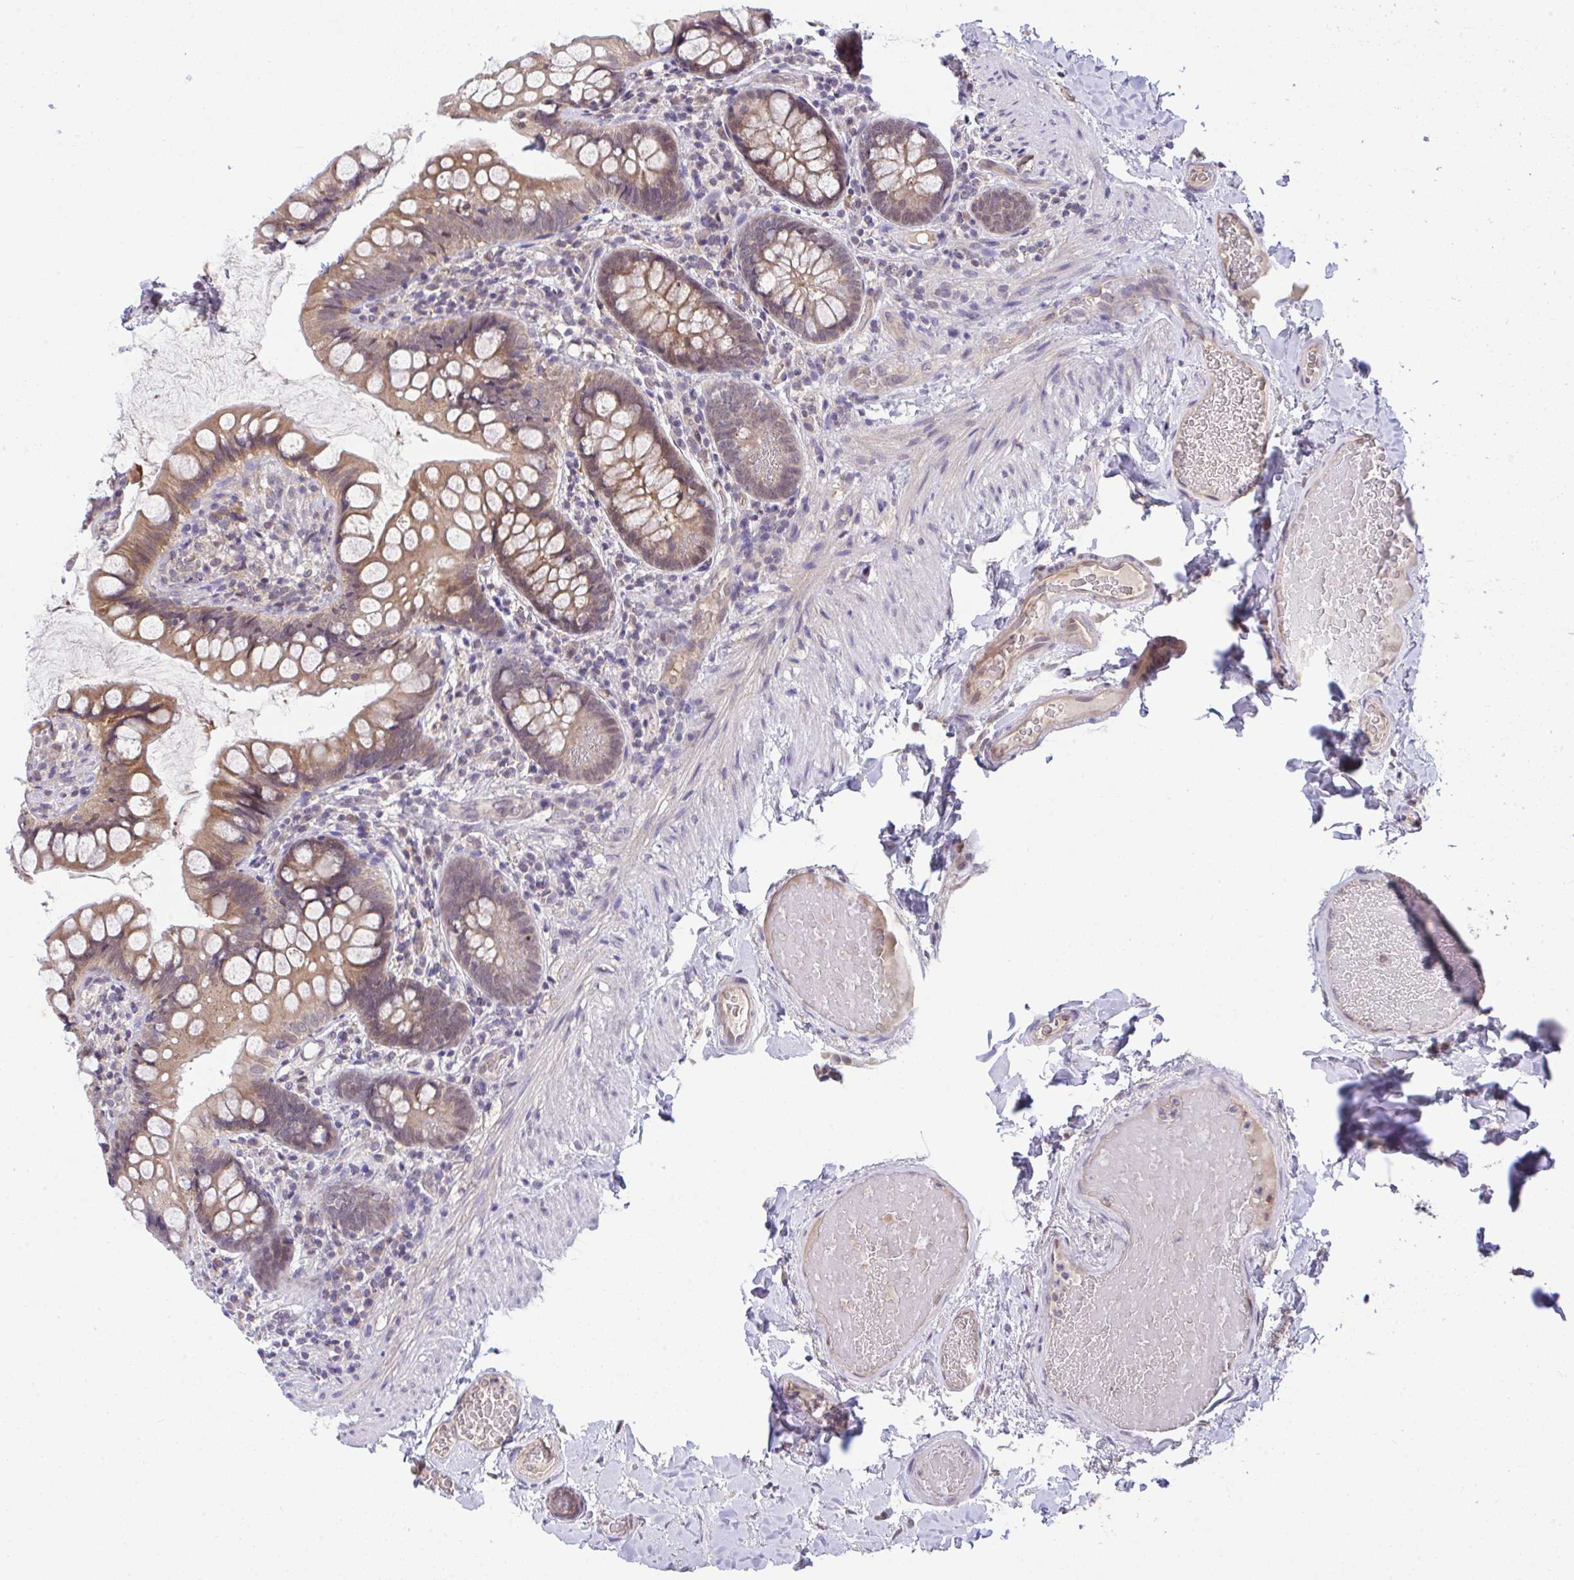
{"staining": {"intensity": "strong", "quantity": ">75%", "location": "cytoplasmic/membranous"}, "tissue": "small intestine", "cell_type": "Glandular cells", "image_type": "normal", "snomed": [{"axis": "morphology", "description": "Normal tissue, NOS"}, {"axis": "topography", "description": "Small intestine"}], "caption": "Strong cytoplasmic/membranous expression for a protein is identified in about >75% of glandular cells of normal small intestine using IHC.", "gene": "C9orf64", "patient": {"sex": "male", "age": 70}}